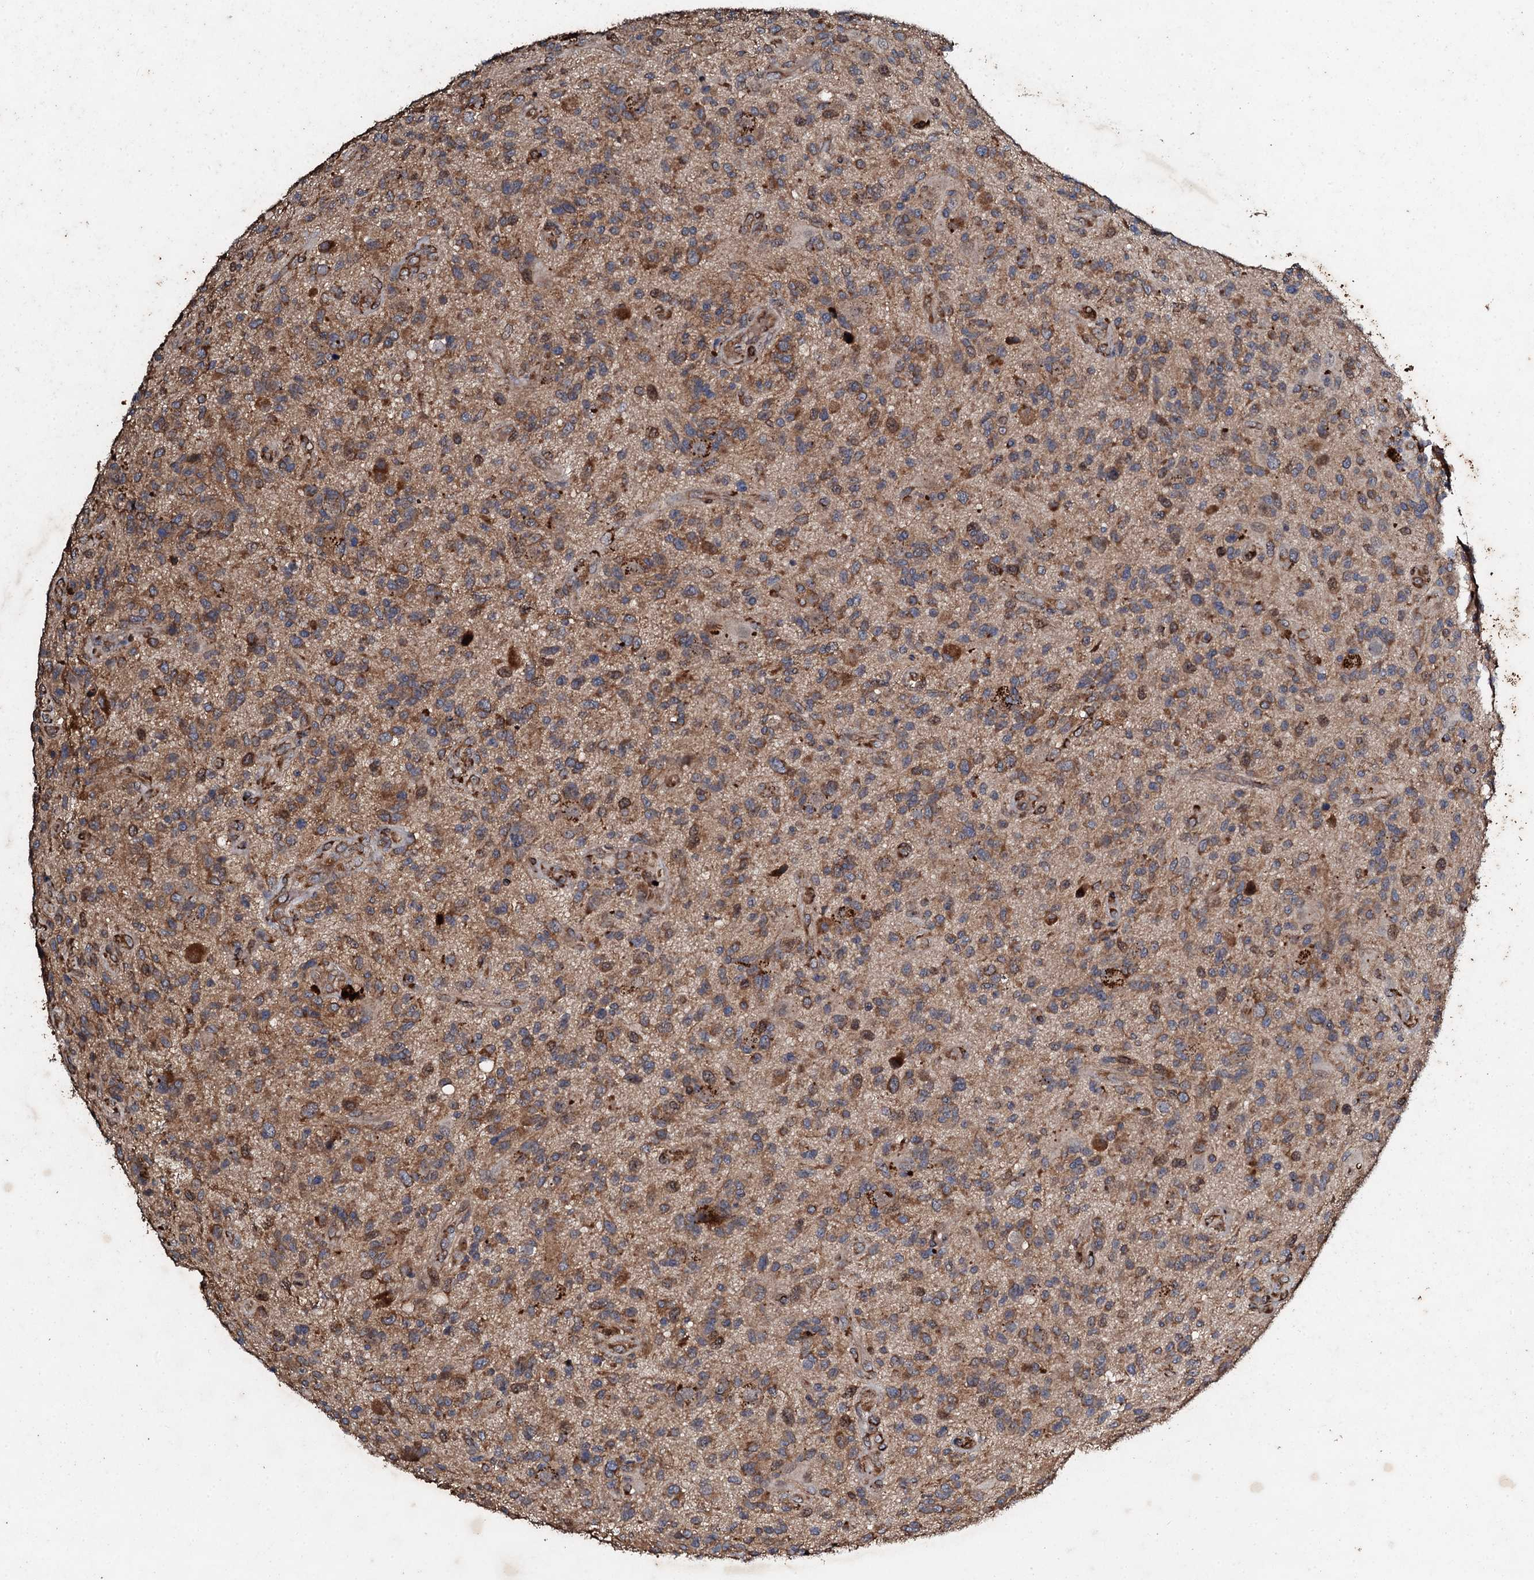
{"staining": {"intensity": "moderate", "quantity": "25%-75%", "location": "cytoplasmic/membranous"}, "tissue": "glioma", "cell_type": "Tumor cells", "image_type": "cancer", "snomed": [{"axis": "morphology", "description": "Glioma, malignant, High grade"}, {"axis": "topography", "description": "Brain"}], "caption": "Moderate cytoplasmic/membranous staining for a protein is seen in approximately 25%-75% of tumor cells of glioma using immunohistochemistry.", "gene": "ADAMTS10", "patient": {"sex": "male", "age": 47}}